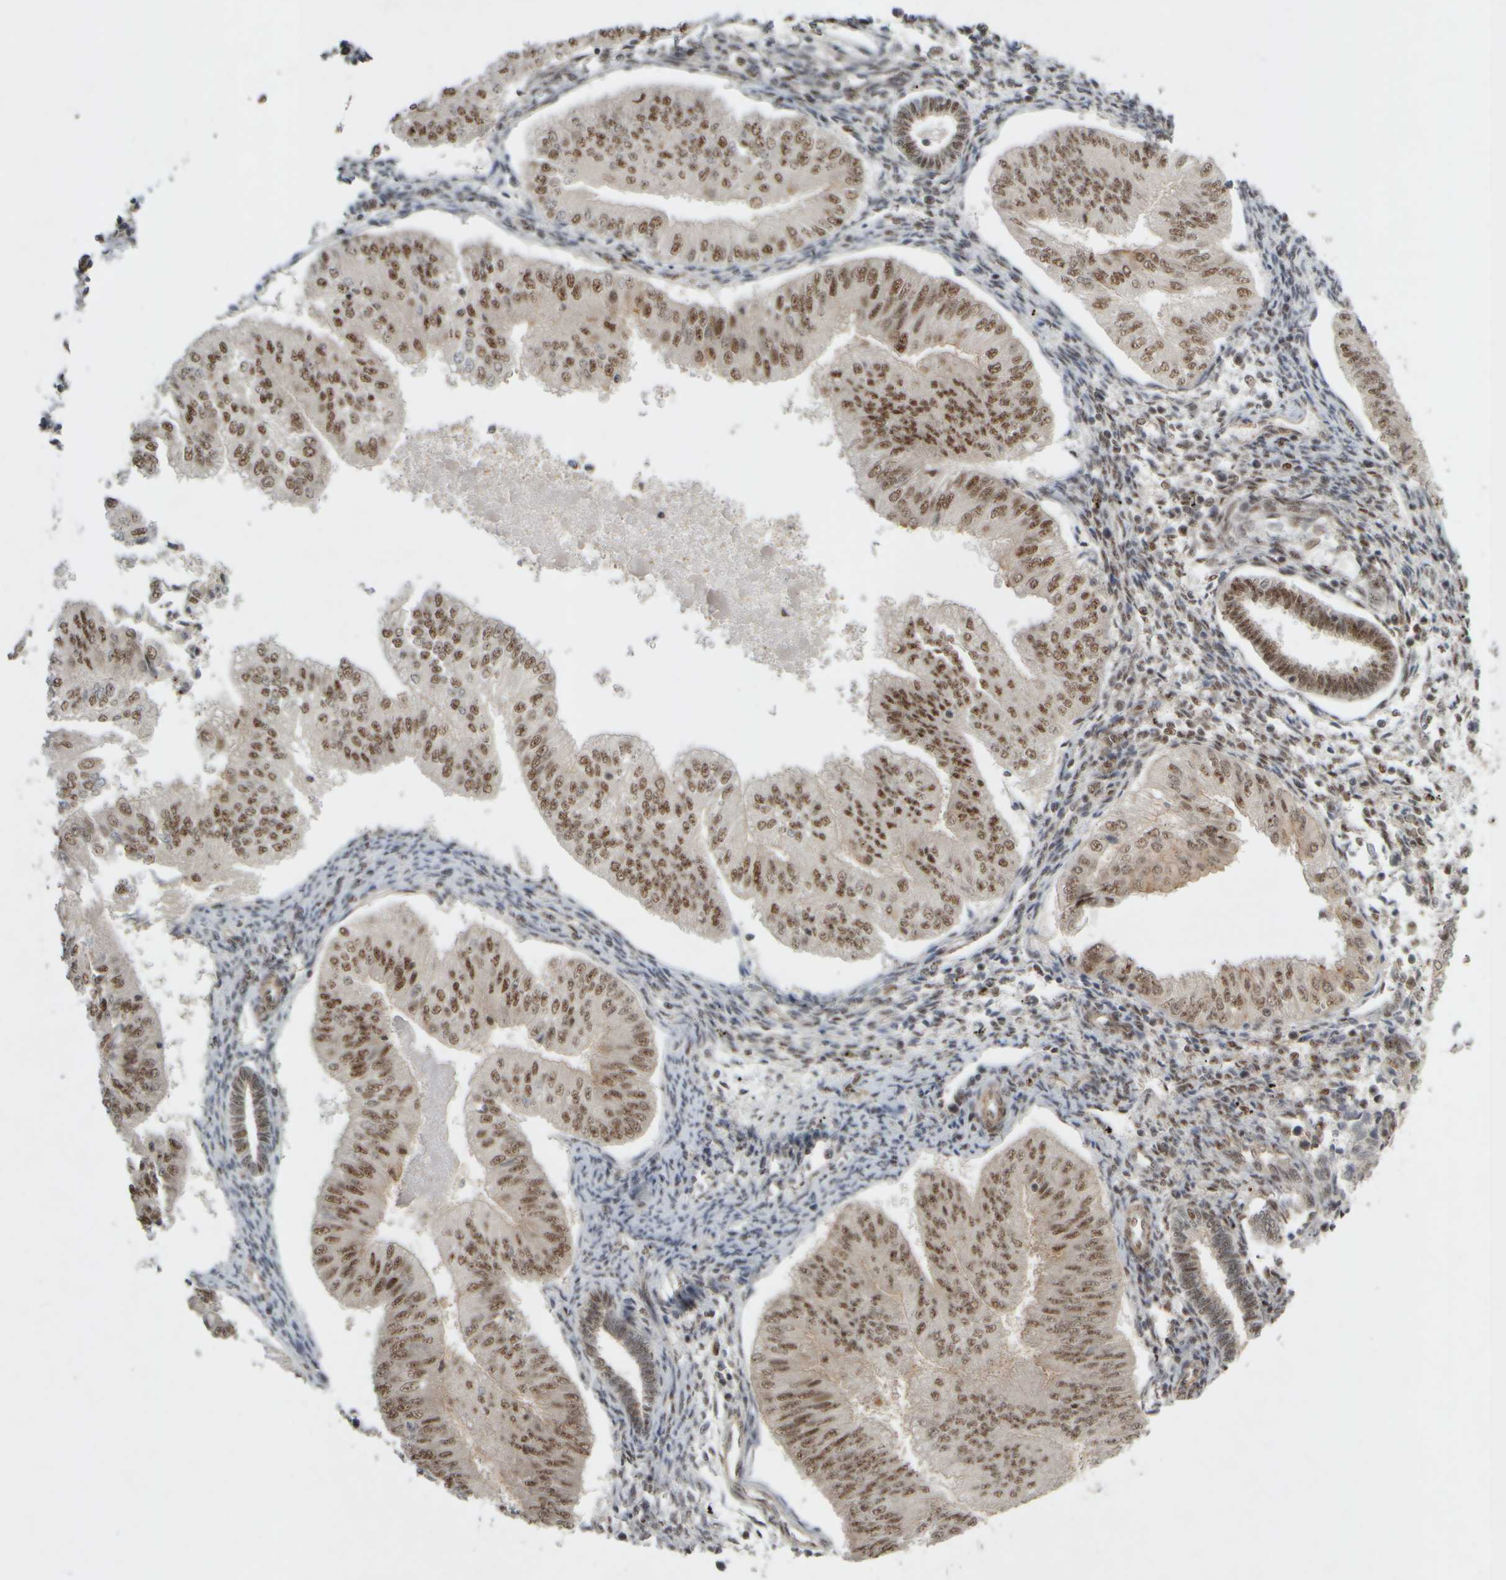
{"staining": {"intensity": "moderate", "quantity": ">75%", "location": "nuclear"}, "tissue": "endometrial cancer", "cell_type": "Tumor cells", "image_type": "cancer", "snomed": [{"axis": "morphology", "description": "Normal tissue, NOS"}, {"axis": "morphology", "description": "Adenocarcinoma, NOS"}, {"axis": "topography", "description": "Endometrium"}], "caption": "Endometrial cancer (adenocarcinoma) was stained to show a protein in brown. There is medium levels of moderate nuclear positivity in approximately >75% of tumor cells.", "gene": "SYNRG", "patient": {"sex": "female", "age": 53}}